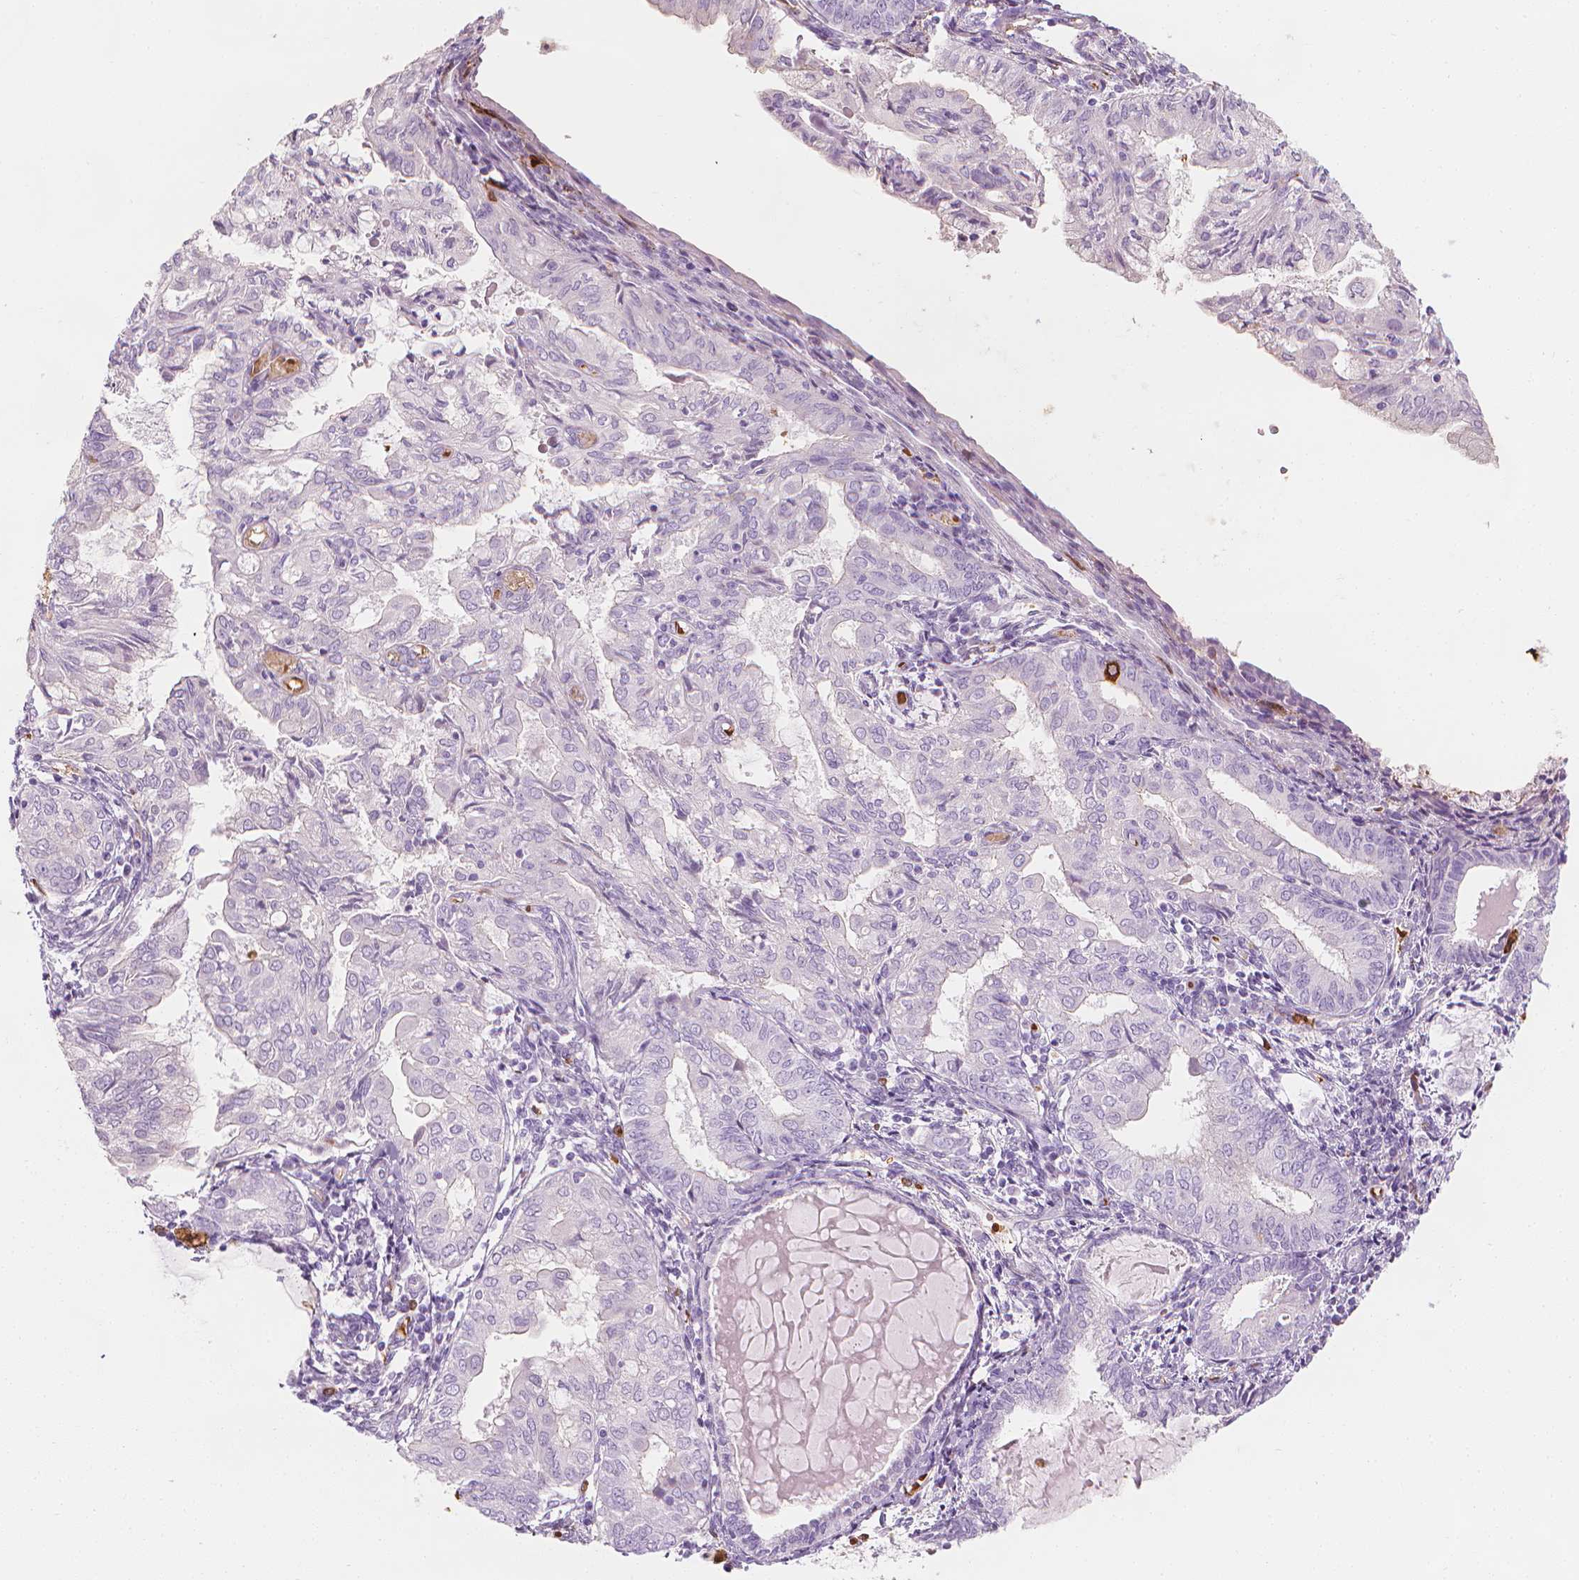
{"staining": {"intensity": "negative", "quantity": "none", "location": "none"}, "tissue": "endometrial cancer", "cell_type": "Tumor cells", "image_type": "cancer", "snomed": [{"axis": "morphology", "description": "Adenocarcinoma, NOS"}, {"axis": "topography", "description": "Endometrium"}], "caption": "Tumor cells are negative for protein expression in human endometrial cancer (adenocarcinoma). The staining was performed using DAB (3,3'-diaminobenzidine) to visualize the protein expression in brown, while the nuclei were stained in blue with hematoxylin (Magnification: 20x).", "gene": "CES1", "patient": {"sex": "female", "age": 68}}